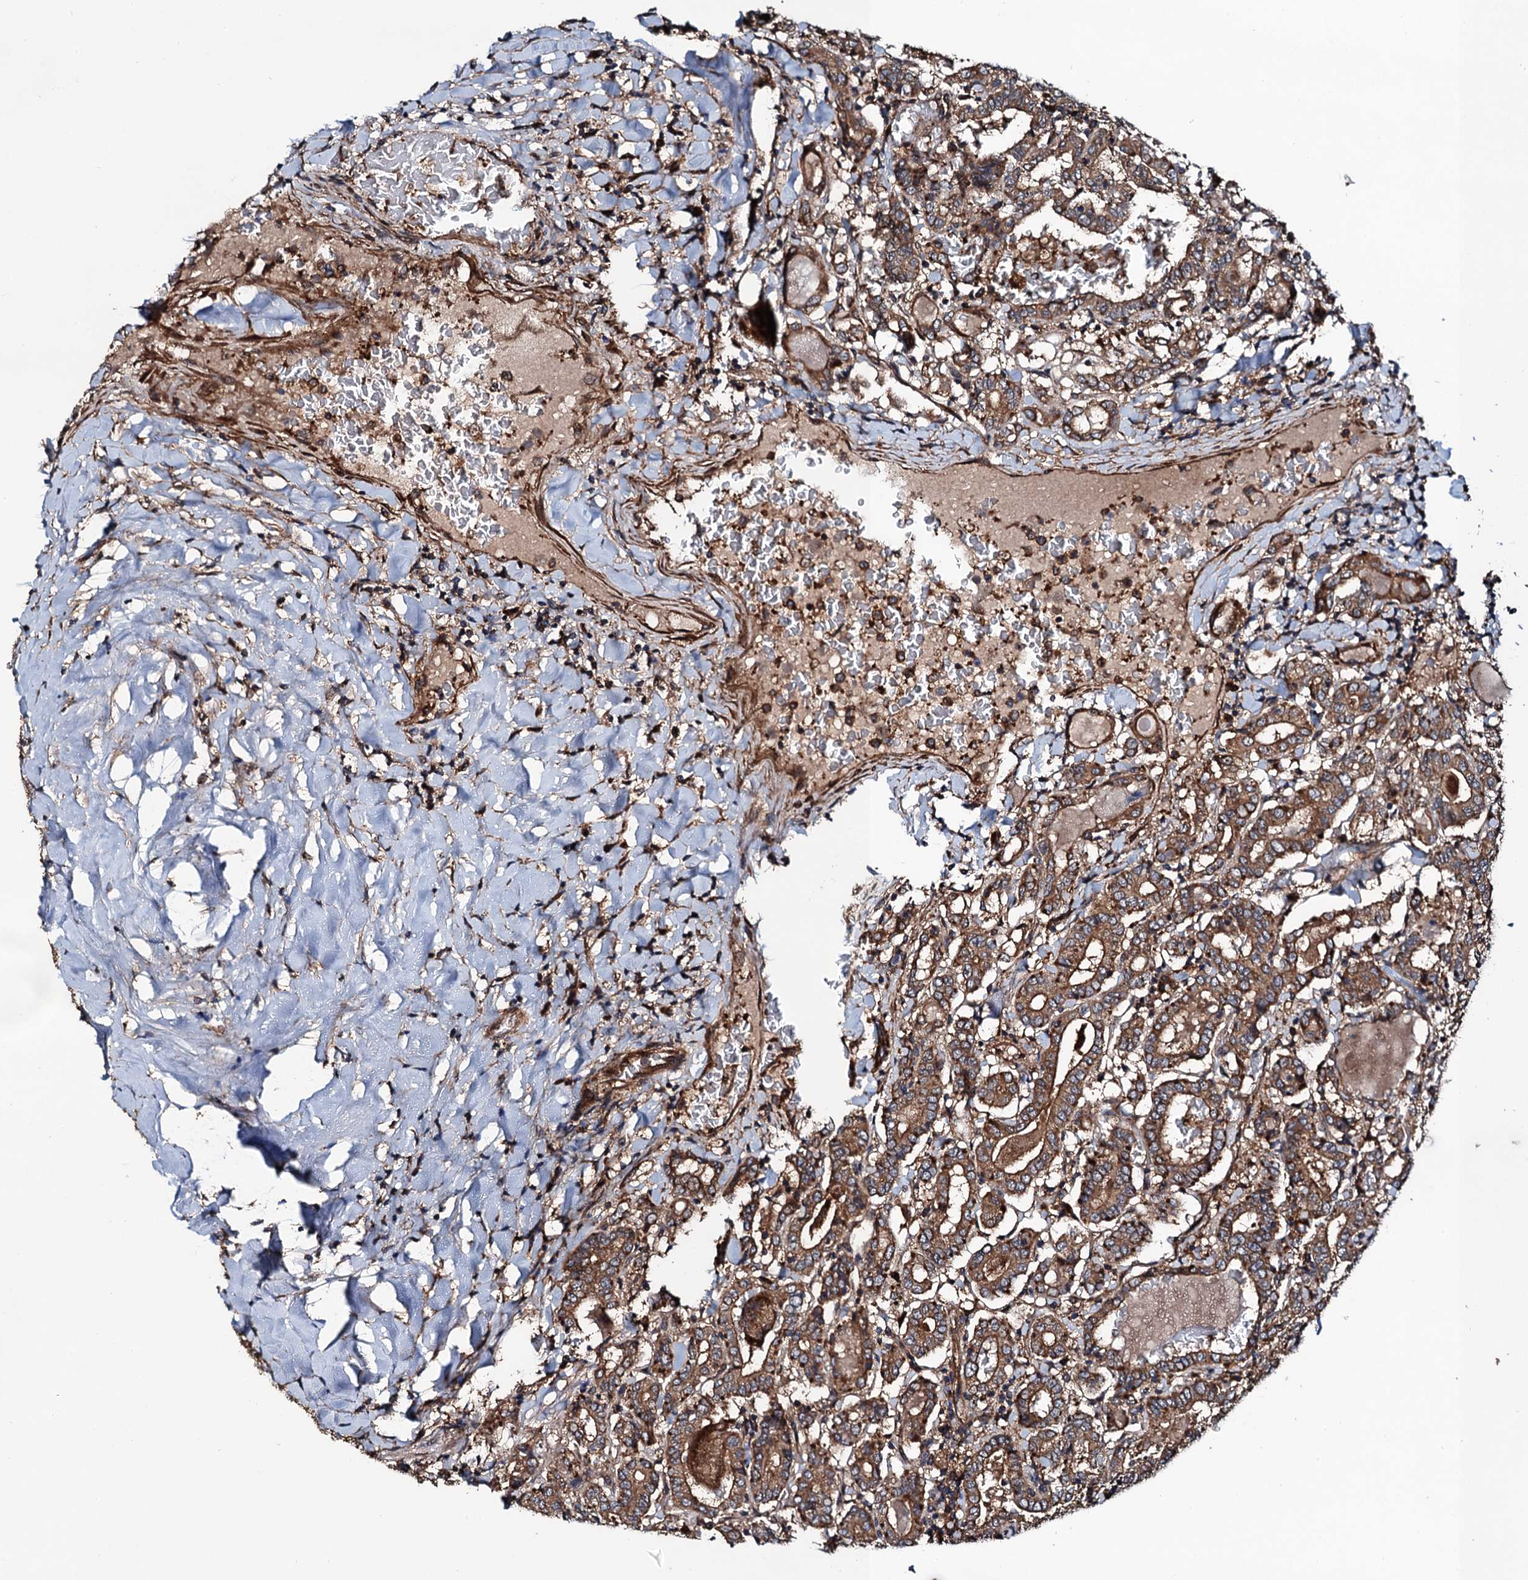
{"staining": {"intensity": "moderate", "quantity": ">75%", "location": "cytoplasmic/membranous"}, "tissue": "thyroid cancer", "cell_type": "Tumor cells", "image_type": "cancer", "snomed": [{"axis": "morphology", "description": "Papillary adenocarcinoma, NOS"}, {"axis": "topography", "description": "Thyroid gland"}], "caption": "Protein expression analysis of thyroid papillary adenocarcinoma reveals moderate cytoplasmic/membranous positivity in approximately >75% of tumor cells. The staining is performed using DAB (3,3'-diaminobenzidine) brown chromogen to label protein expression. The nuclei are counter-stained blue using hematoxylin.", "gene": "NEK1", "patient": {"sex": "female", "age": 72}}